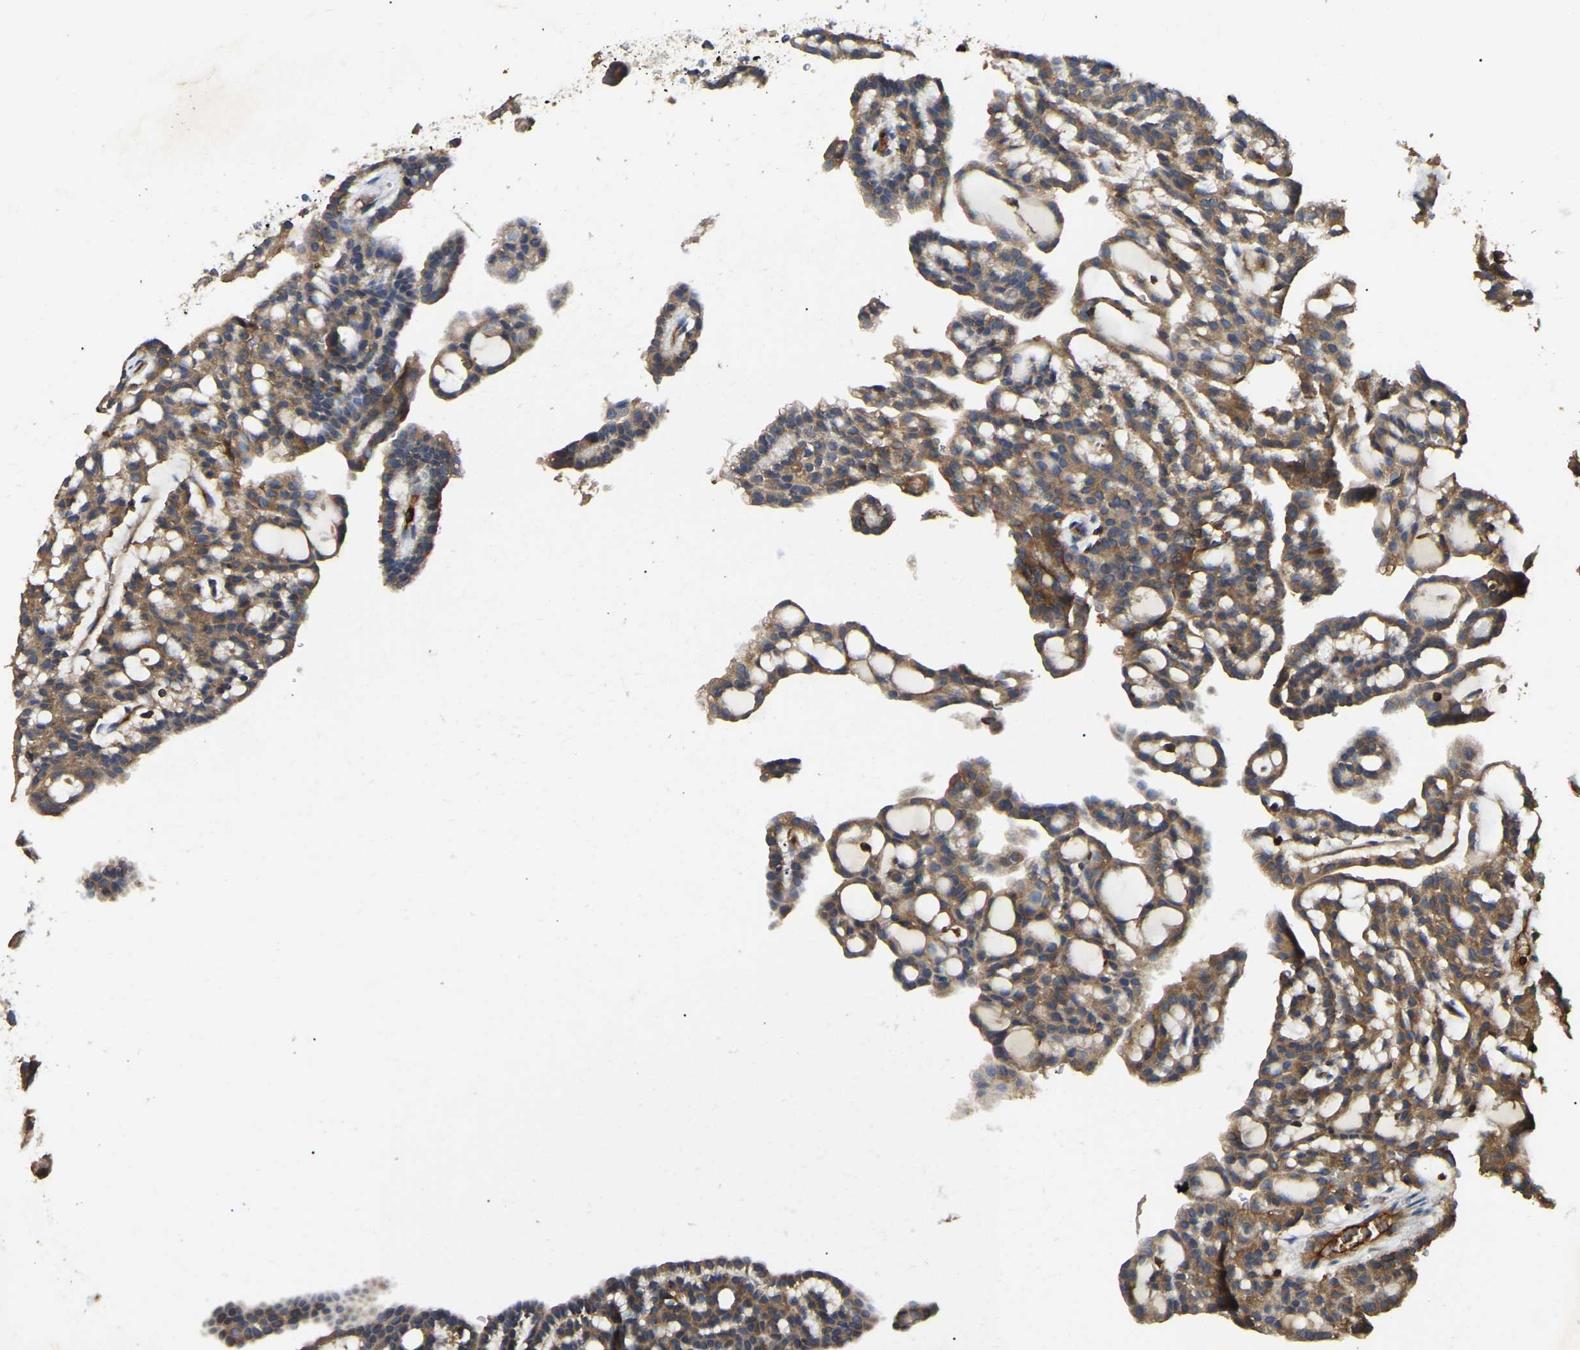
{"staining": {"intensity": "moderate", "quantity": "25%-75%", "location": "cytoplasmic/membranous"}, "tissue": "renal cancer", "cell_type": "Tumor cells", "image_type": "cancer", "snomed": [{"axis": "morphology", "description": "Adenocarcinoma, NOS"}, {"axis": "topography", "description": "Kidney"}], "caption": "Renal cancer (adenocarcinoma) stained with a brown dye shows moderate cytoplasmic/membranous positive expression in about 25%-75% of tumor cells.", "gene": "SMPD2", "patient": {"sex": "male", "age": 63}}